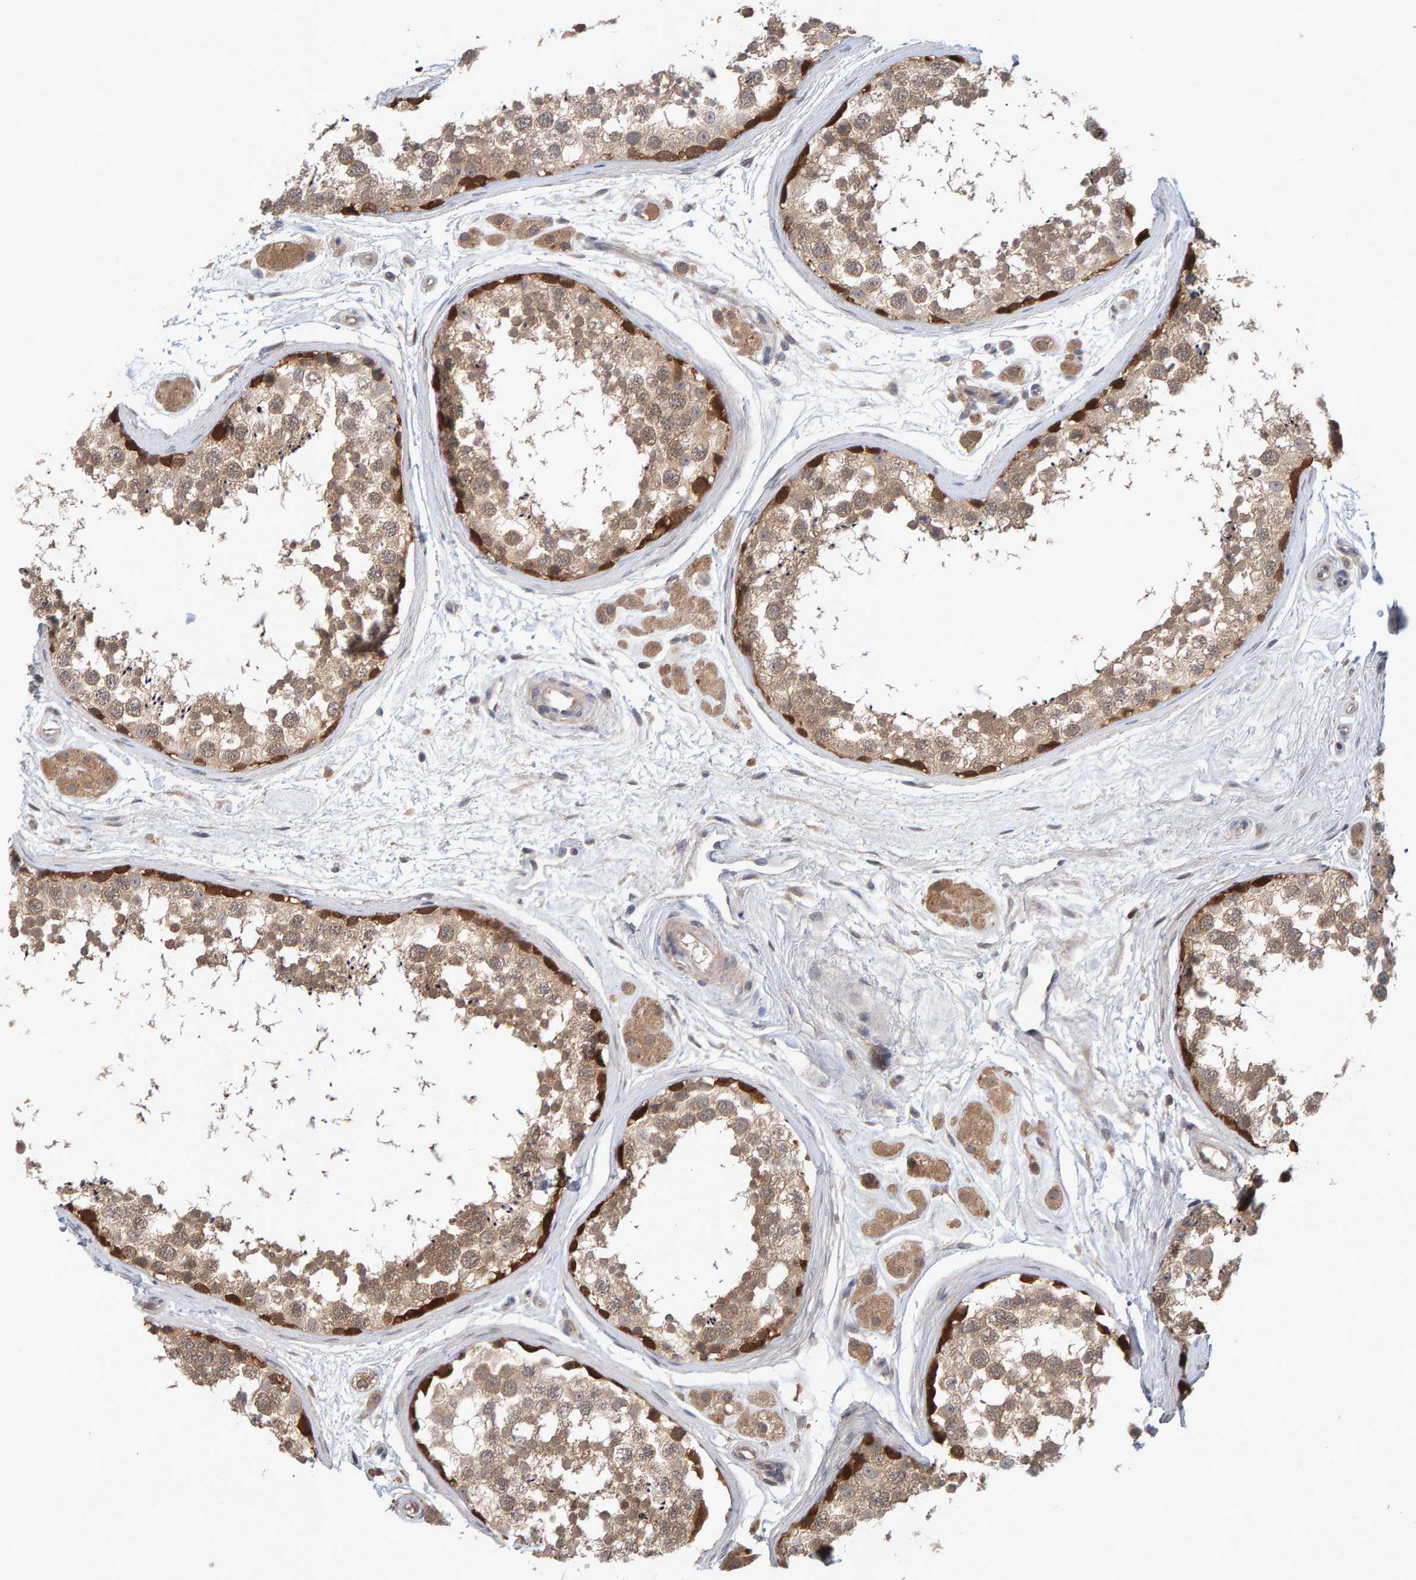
{"staining": {"intensity": "moderate", "quantity": ">75%", "location": "cytoplasmic/membranous"}, "tissue": "testis", "cell_type": "Cells in seminiferous ducts", "image_type": "normal", "snomed": [{"axis": "morphology", "description": "Normal tissue, NOS"}, {"axis": "topography", "description": "Testis"}], "caption": "Protein staining exhibits moderate cytoplasmic/membranous expression in about >75% of cells in seminiferous ducts in benign testis. The staining was performed using DAB, with brown indicating positive protein expression. Nuclei are stained blue with hematoxylin.", "gene": "TATDN1", "patient": {"sex": "male", "age": 56}}